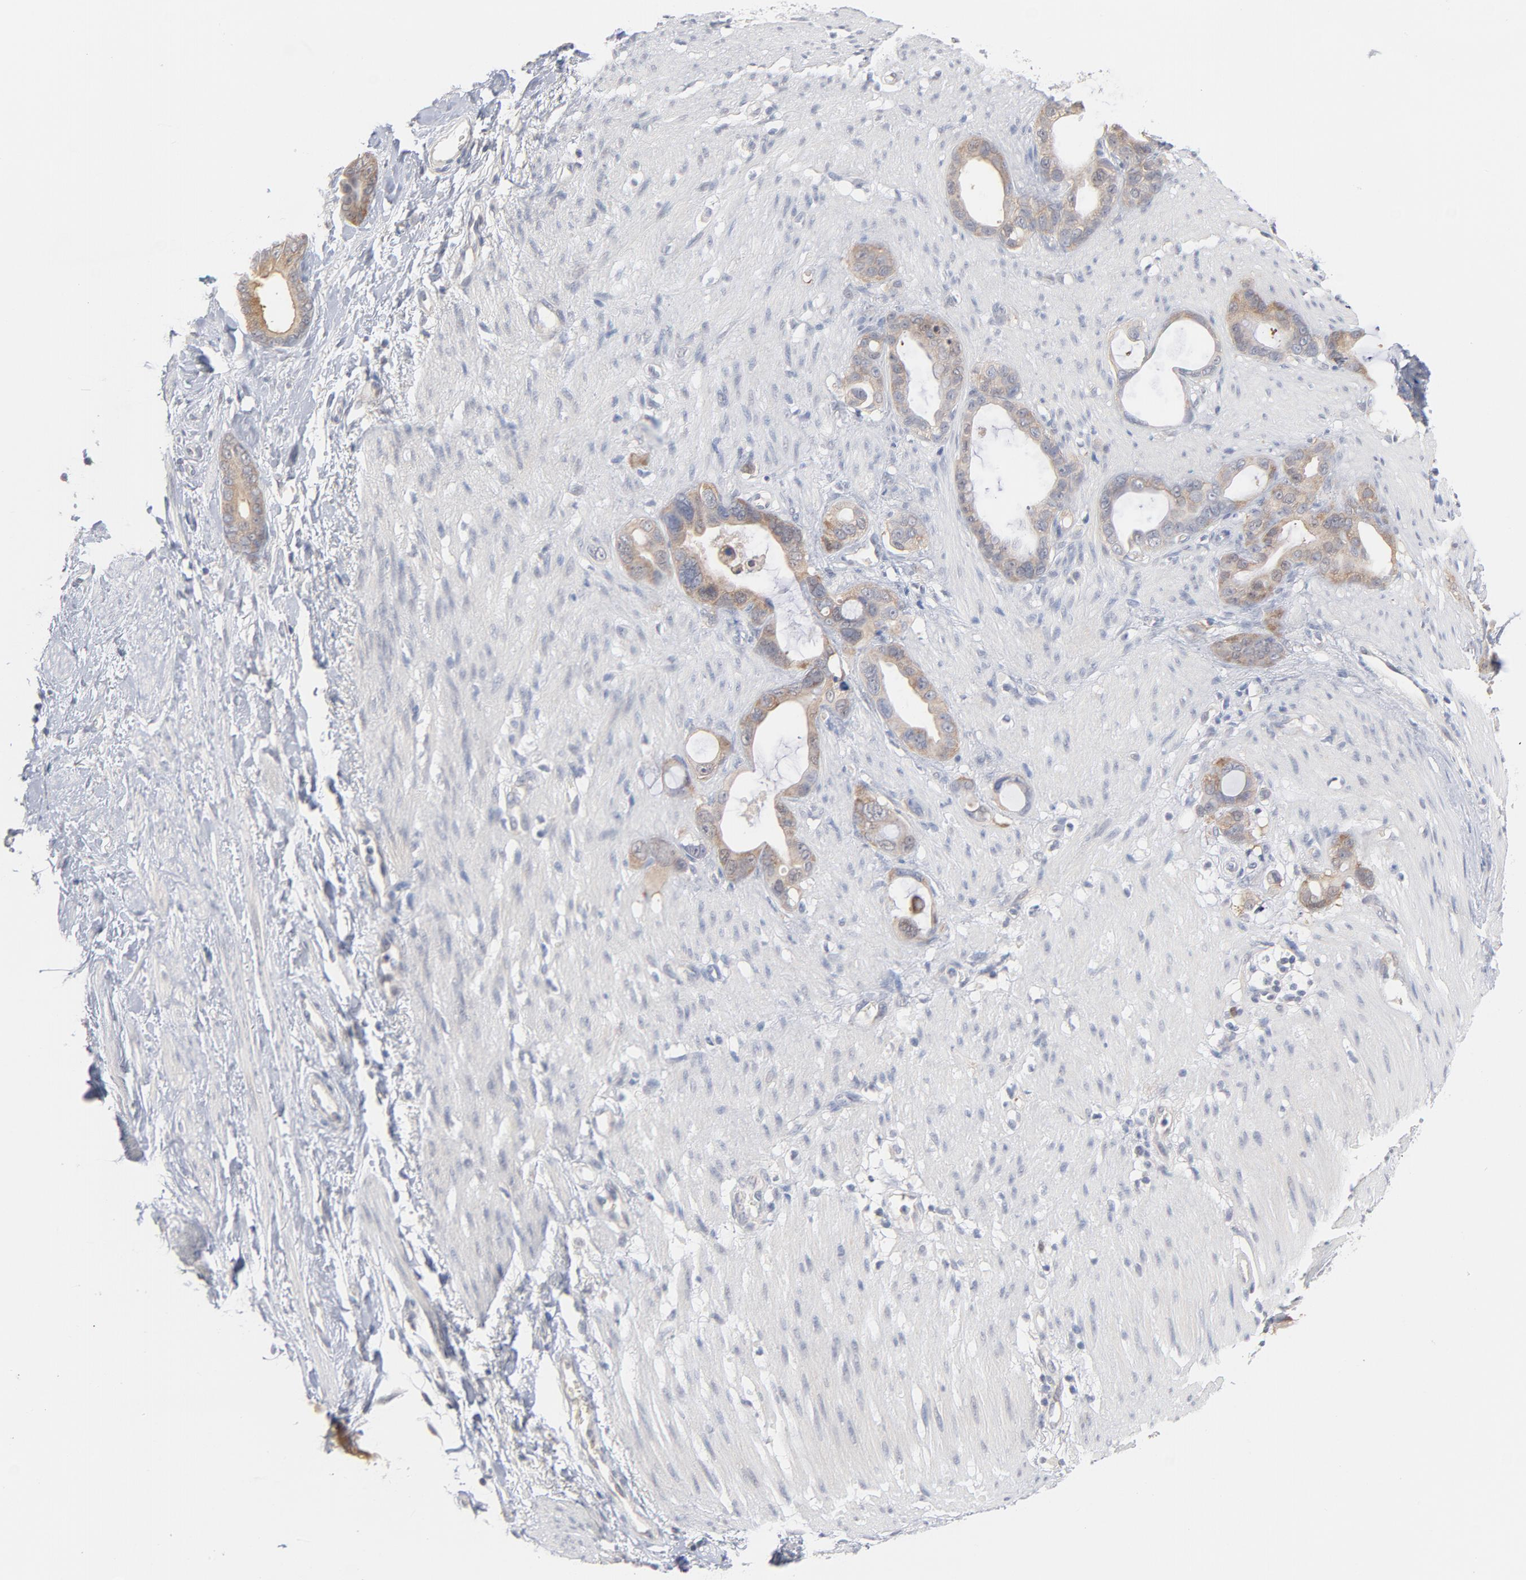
{"staining": {"intensity": "weak", "quantity": ">75%", "location": "cytoplasmic/membranous"}, "tissue": "stomach cancer", "cell_type": "Tumor cells", "image_type": "cancer", "snomed": [{"axis": "morphology", "description": "Adenocarcinoma, NOS"}, {"axis": "topography", "description": "Stomach"}], "caption": "Immunohistochemical staining of stomach adenocarcinoma exhibits weak cytoplasmic/membranous protein staining in approximately >75% of tumor cells.", "gene": "UBL4A", "patient": {"sex": "female", "age": 75}}